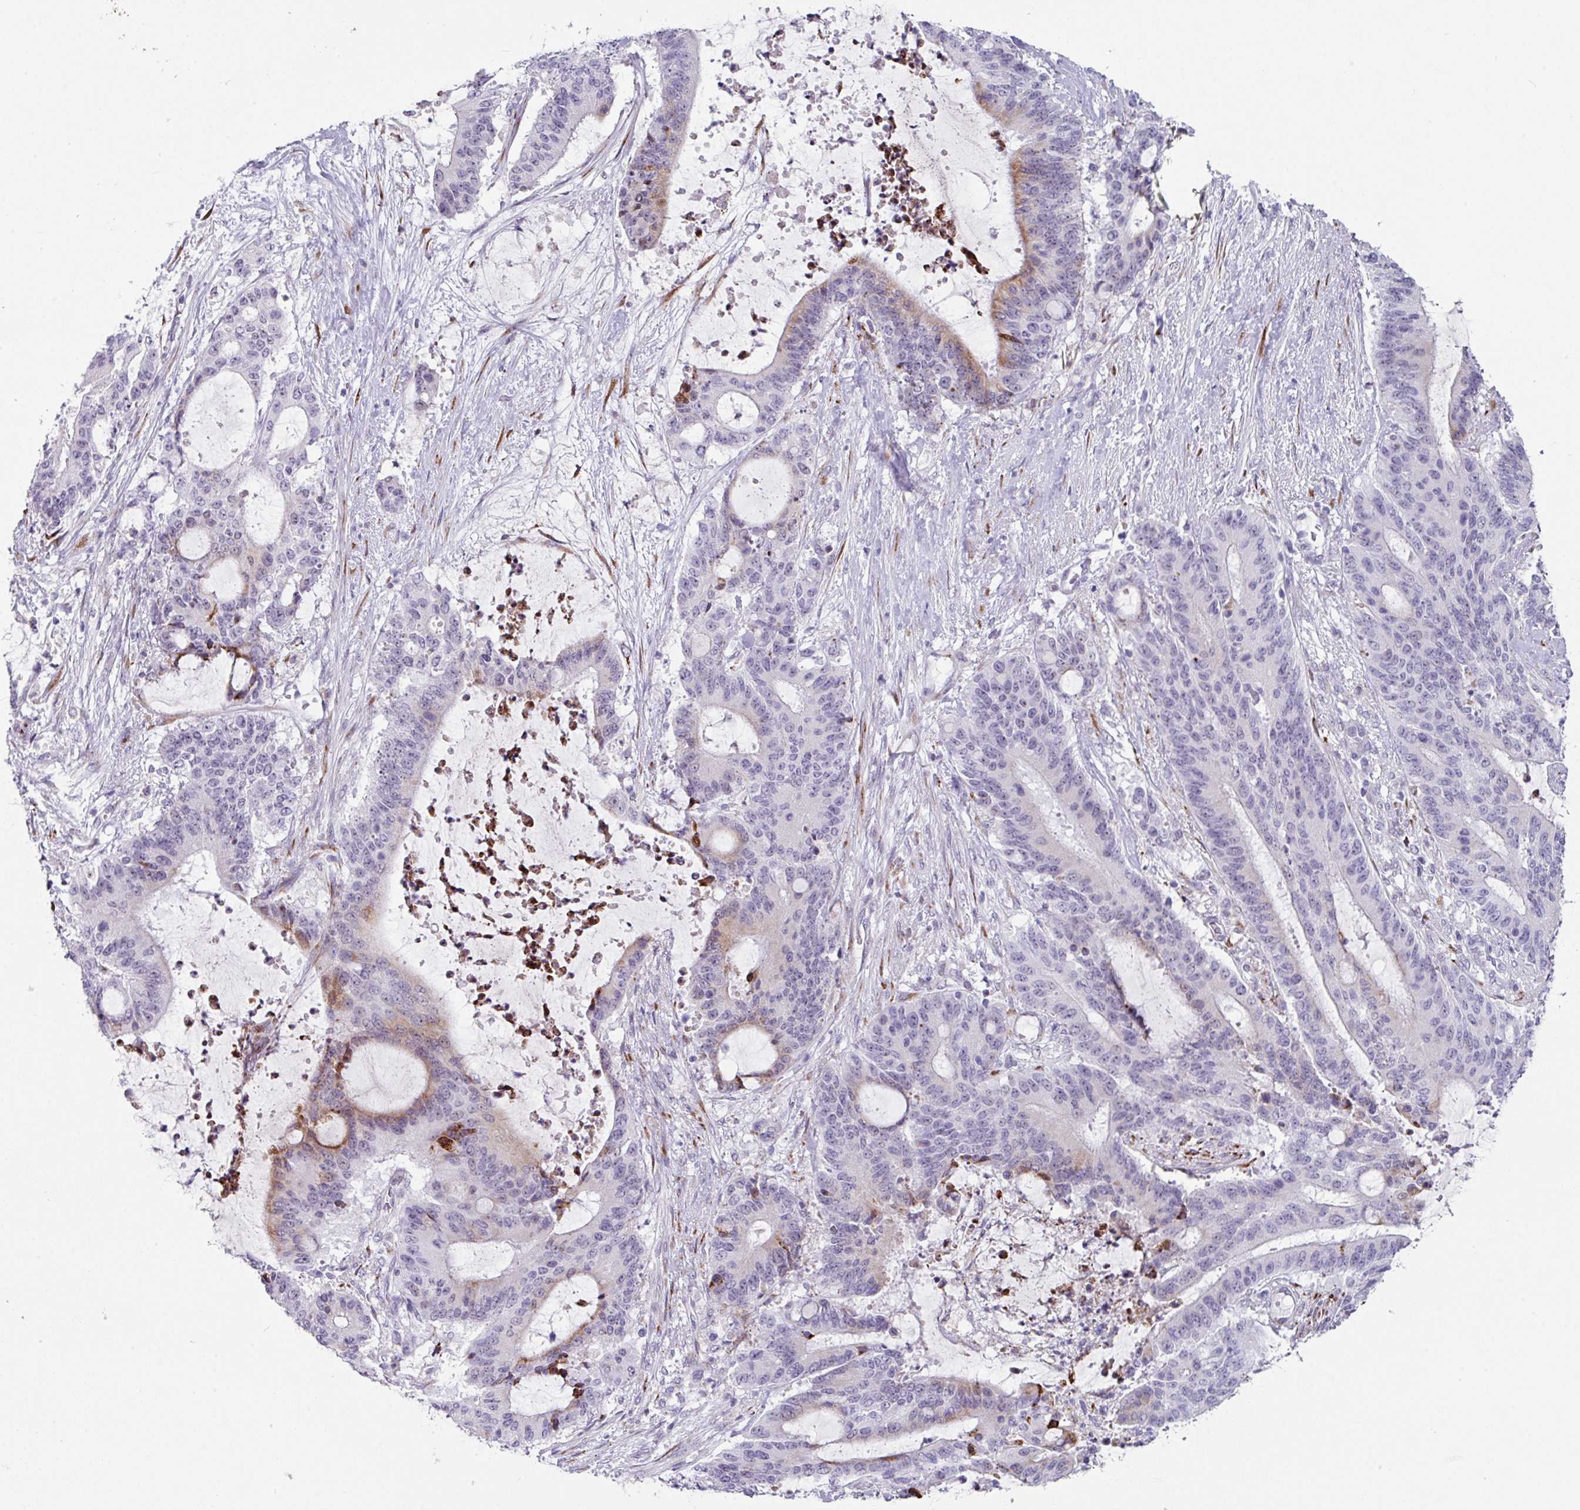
{"staining": {"intensity": "moderate", "quantity": "<25%", "location": "cytoplasmic/membranous"}, "tissue": "liver cancer", "cell_type": "Tumor cells", "image_type": "cancer", "snomed": [{"axis": "morphology", "description": "Normal tissue, NOS"}, {"axis": "morphology", "description": "Cholangiocarcinoma"}, {"axis": "topography", "description": "Liver"}, {"axis": "topography", "description": "Peripheral nerve tissue"}], "caption": "Cholangiocarcinoma (liver) stained with a brown dye shows moderate cytoplasmic/membranous positive expression in about <25% of tumor cells.", "gene": "BMS1", "patient": {"sex": "female", "age": 73}}